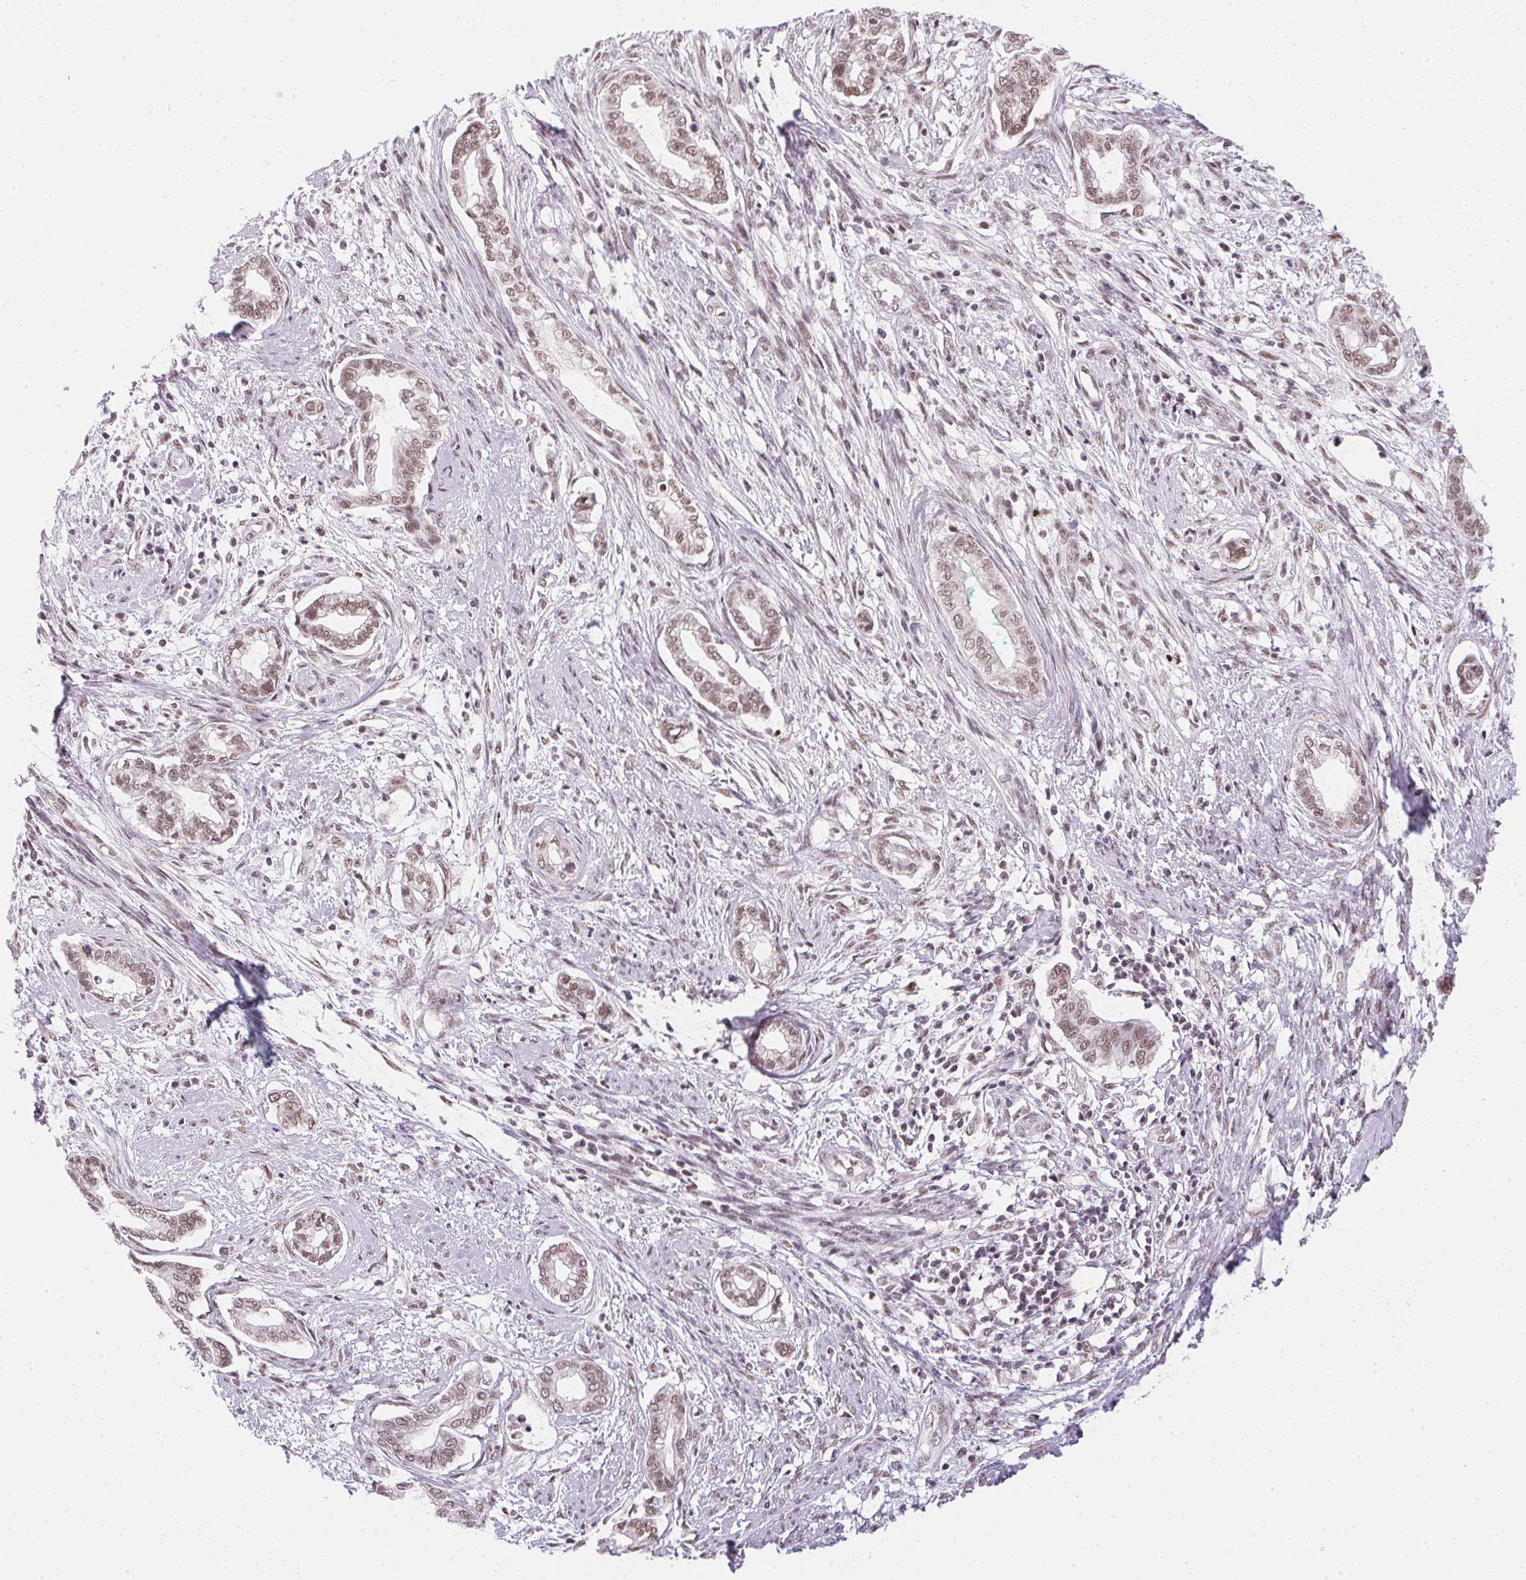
{"staining": {"intensity": "moderate", "quantity": ">75%", "location": "nuclear"}, "tissue": "cervical cancer", "cell_type": "Tumor cells", "image_type": "cancer", "snomed": [{"axis": "morphology", "description": "Adenocarcinoma, NOS"}, {"axis": "topography", "description": "Cervix"}], "caption": "A micrograph showing moderate nuclear staining in about >75% of tumor cells in cervical cancer, as visualized by brown immunohistochemical staining.", "gene": "SRSF7", "patient": {"sex": "female", "age": 62}}